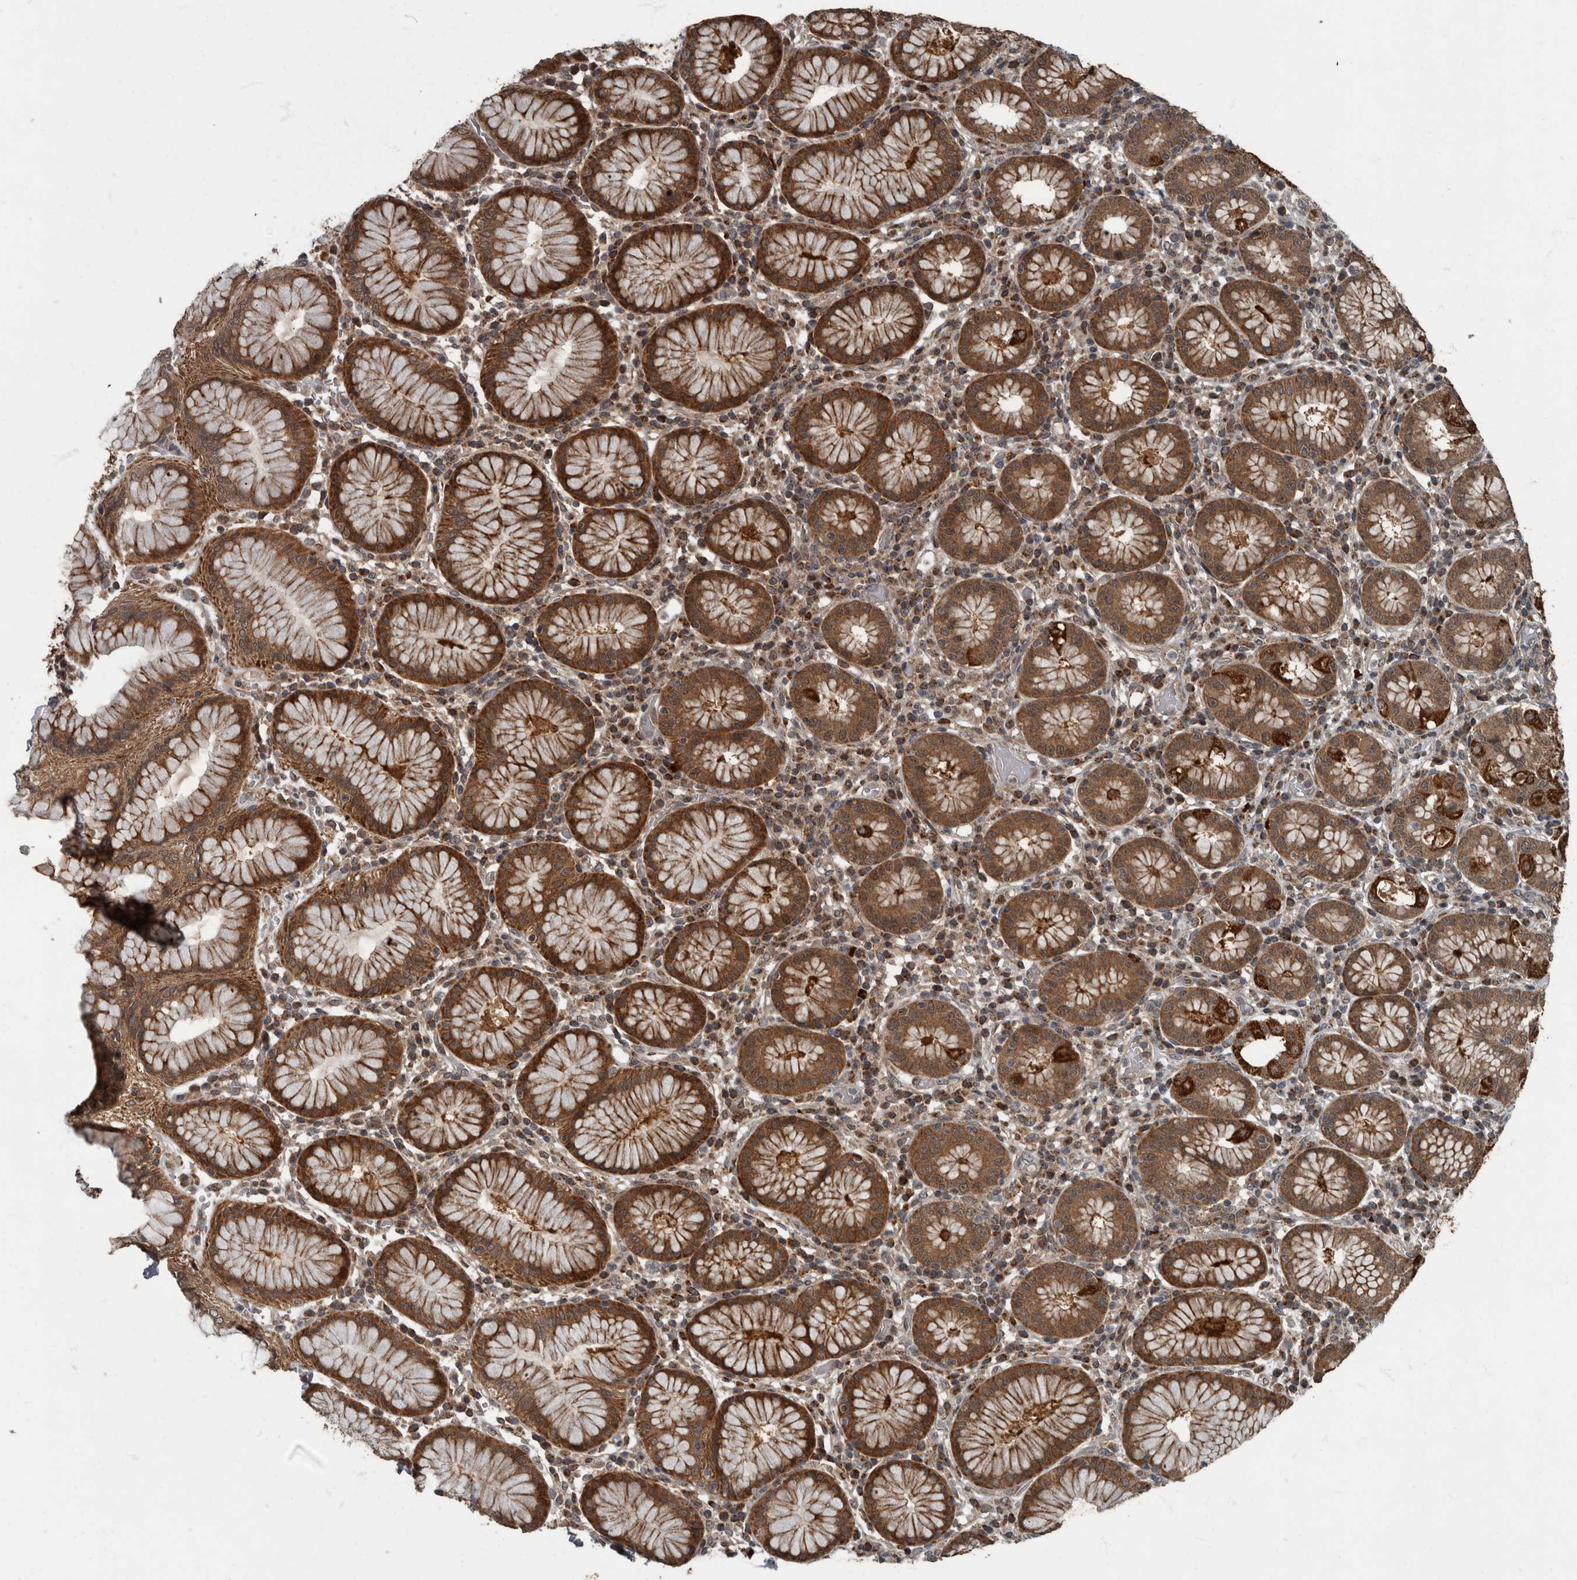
{"staining": {"intensity": "strong", "quantity": ">75%", "location": "cytoplasmic/membranous"}, "tissue": "stomach", "cell_type": "Glandular cells", "image_type": "normal", "snomed": [{"axis": "morphology", "description": "Normal tissue, NOS"}, {"axis": "topography", "description": "Stomach"}, {"axis": "topography", "description": "Stomach, lower"}], "caption": "The immunohistochemical stain shows strong cytoplasmic/membranous expression in glandular cells of unremarkable stomach. The staining was performed using DAB to visualize the protein expression in brown, while the nuclei were stained in blue with hematoxylin (Magnification: 20x).", "gene": "RABGGTB", "patient": {"sex": "female", "age": 56}}